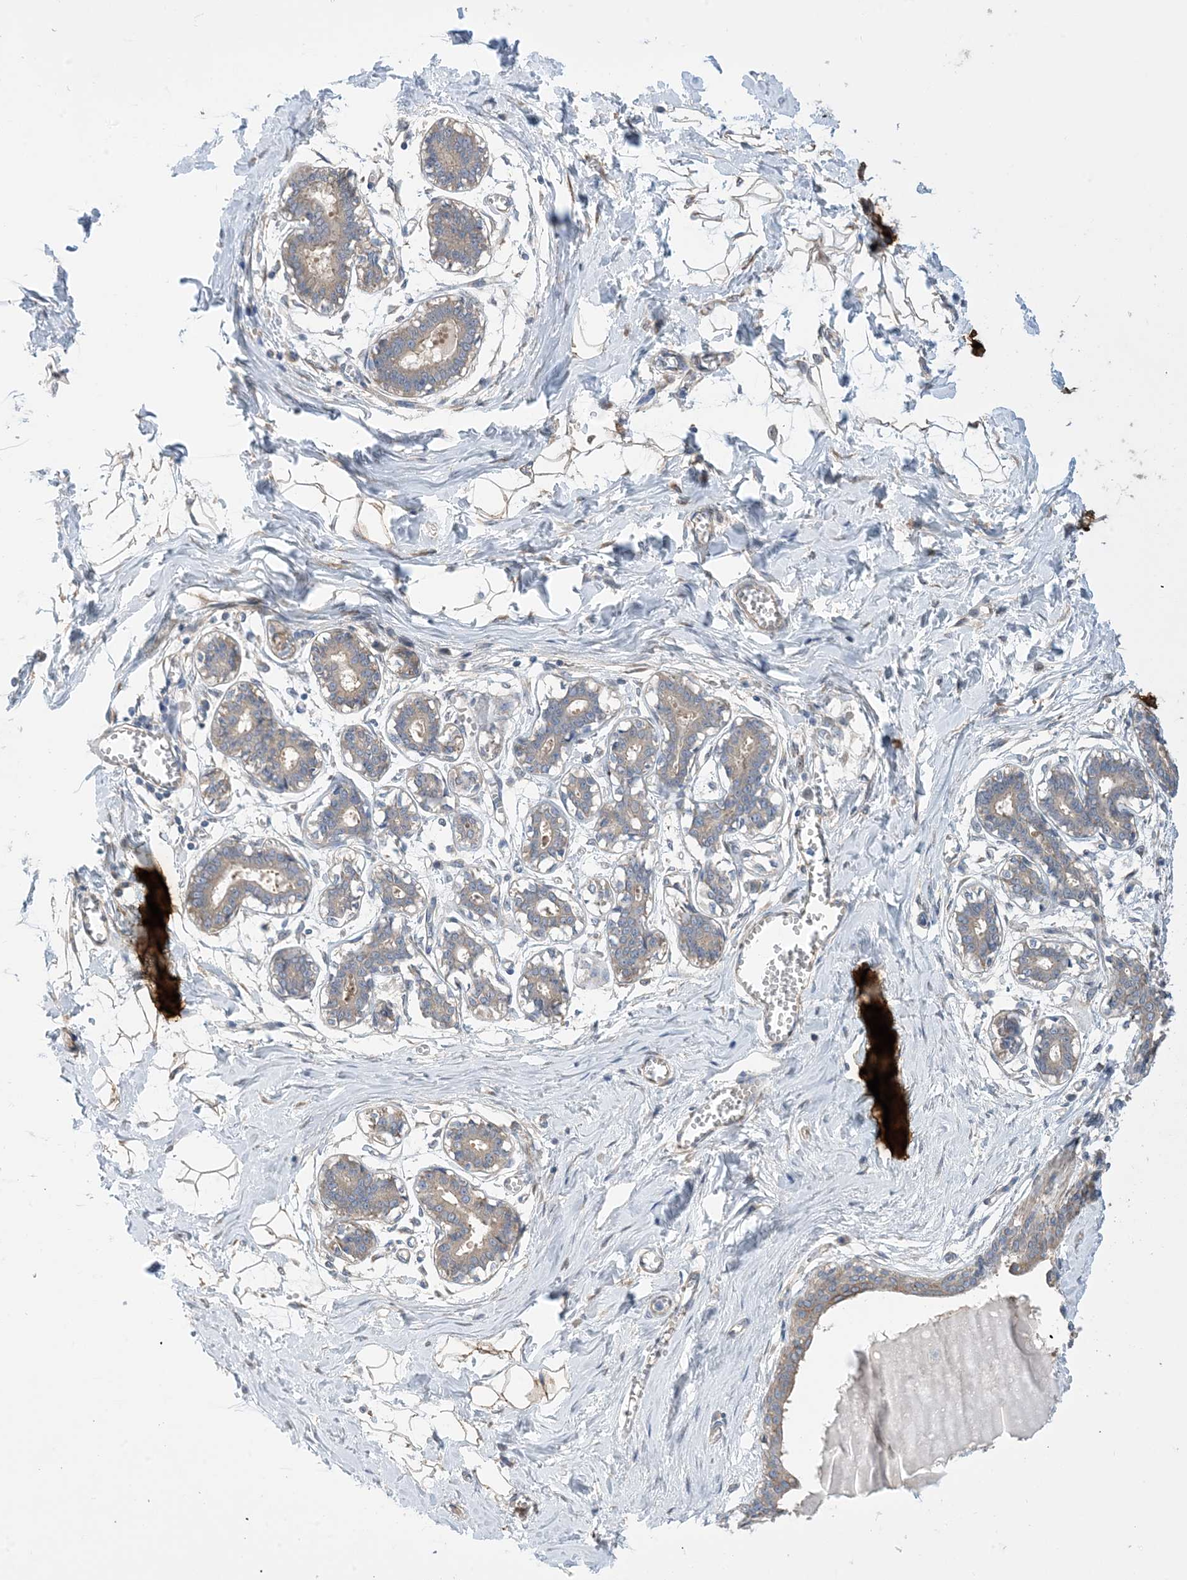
{"staining": {"intensity": "weak", "quantity": ">75%", "location": "cytoplasmic/membranous"}, "tissue": "breast", "cell_type": "Adipocytes", "image_type": "normal", "snomed": [{"axis": "morphology", "description": "Normal tissue, NOS"}, {"axis": "topography", "description": "Breast"}], "caption": "Adipocytes demonstrate low levels of weak cytoplasmic/membranous staining in approximately >75% of cells in unremarkable breast.", "gene": "EHBP1", "patient": {"sex": "female", "age": 27}}